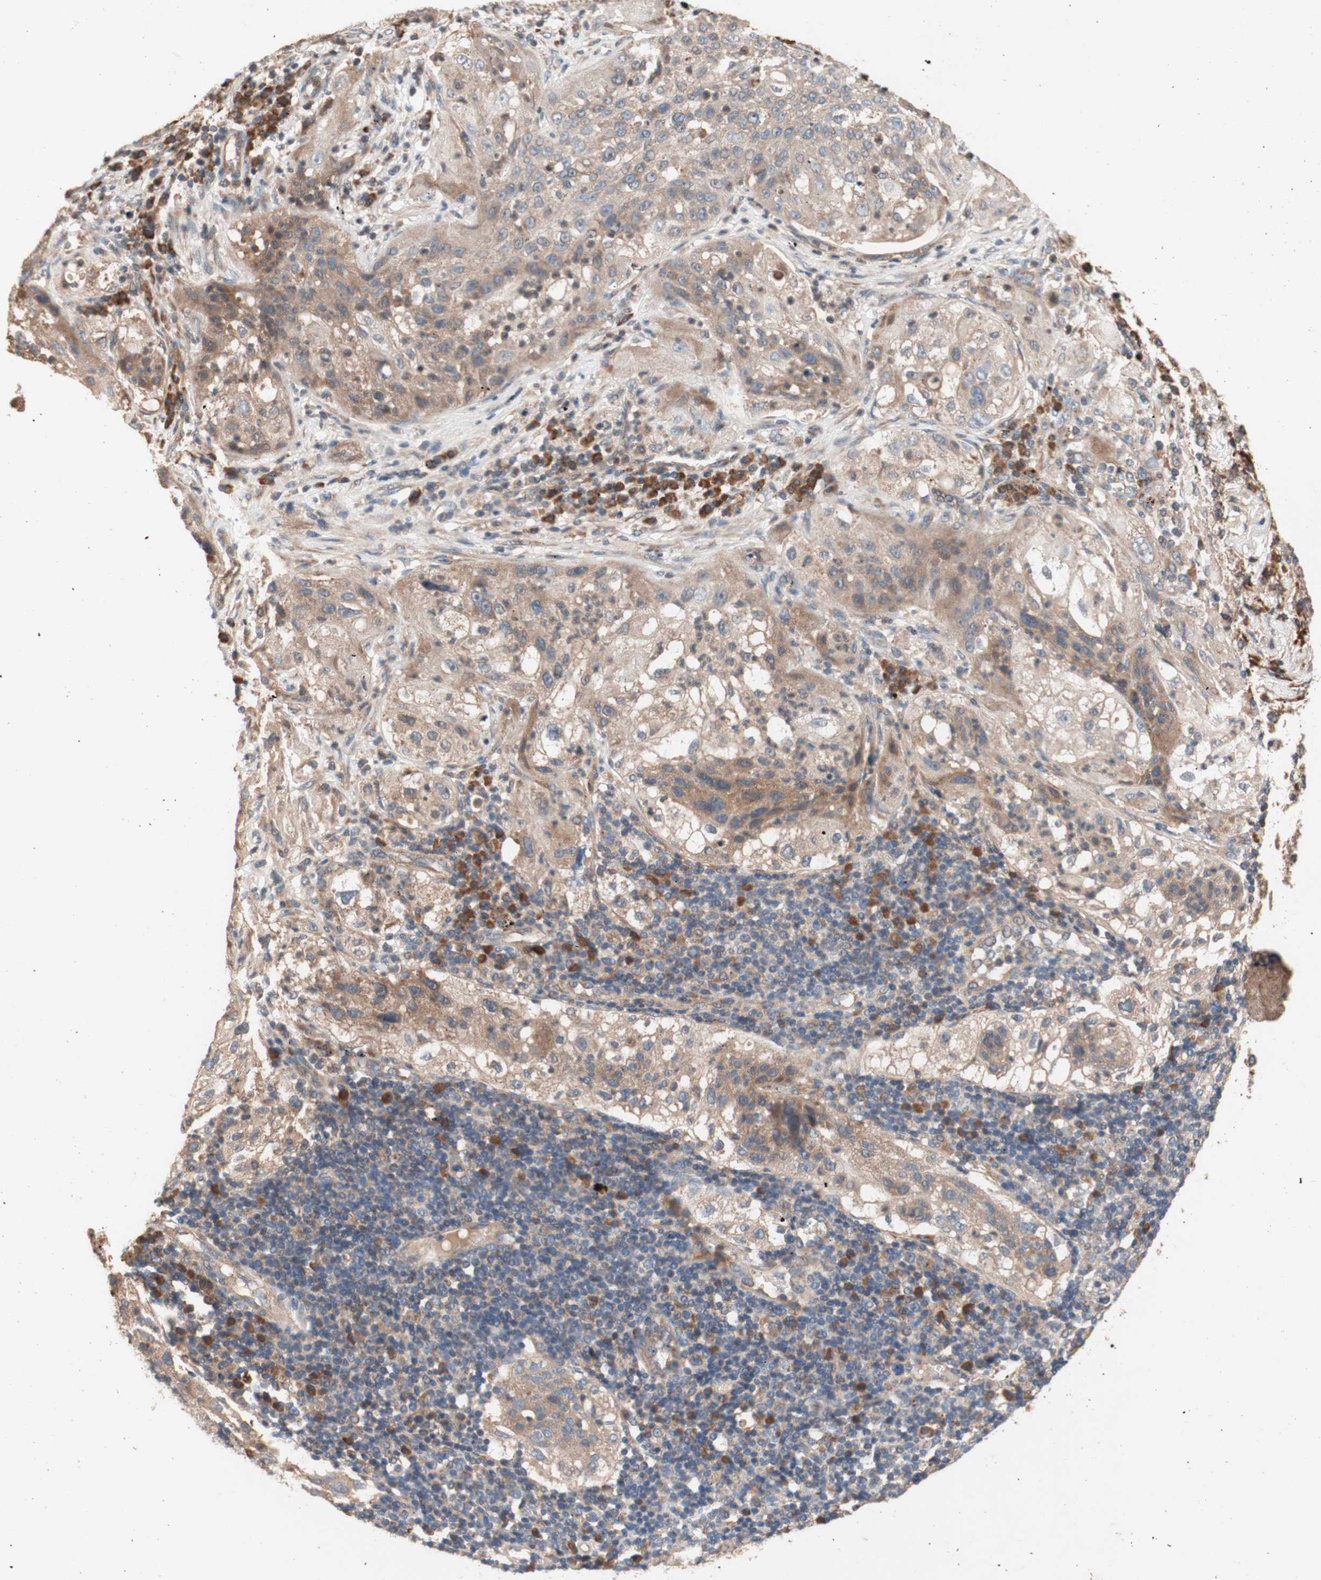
{"staining": {"intensity": "weak", "quantity": "25%-75%", "location": "cytoplasmic/membranous"}, "tissue": "lung cancer", "cell_type": "Tumor cells", "image_type": "cancer", "snomed": [{"axis": "morphology", "description": "Inflammation, NOS"}, {"axis": "morphology", "description": "Squamous cell carcinoma, NOS"}, {"axis": "topography", "description": "Lymph node"}, {"axis": "topography", "description": "Soft tissue"}, {"axis": "topography", "description": "Lung"}], "caption": "The photomicrograph displays immunohistochemical staining of squamous cell carcinoma (lung). There is weak cytoplasmic/membranous positivity is identified in about 25%-75% of tumor cells. (IHC, brightfield microscopy, high magnification).", "gene": "DDOST", "patient": {"sex": "male", "age": 66}}